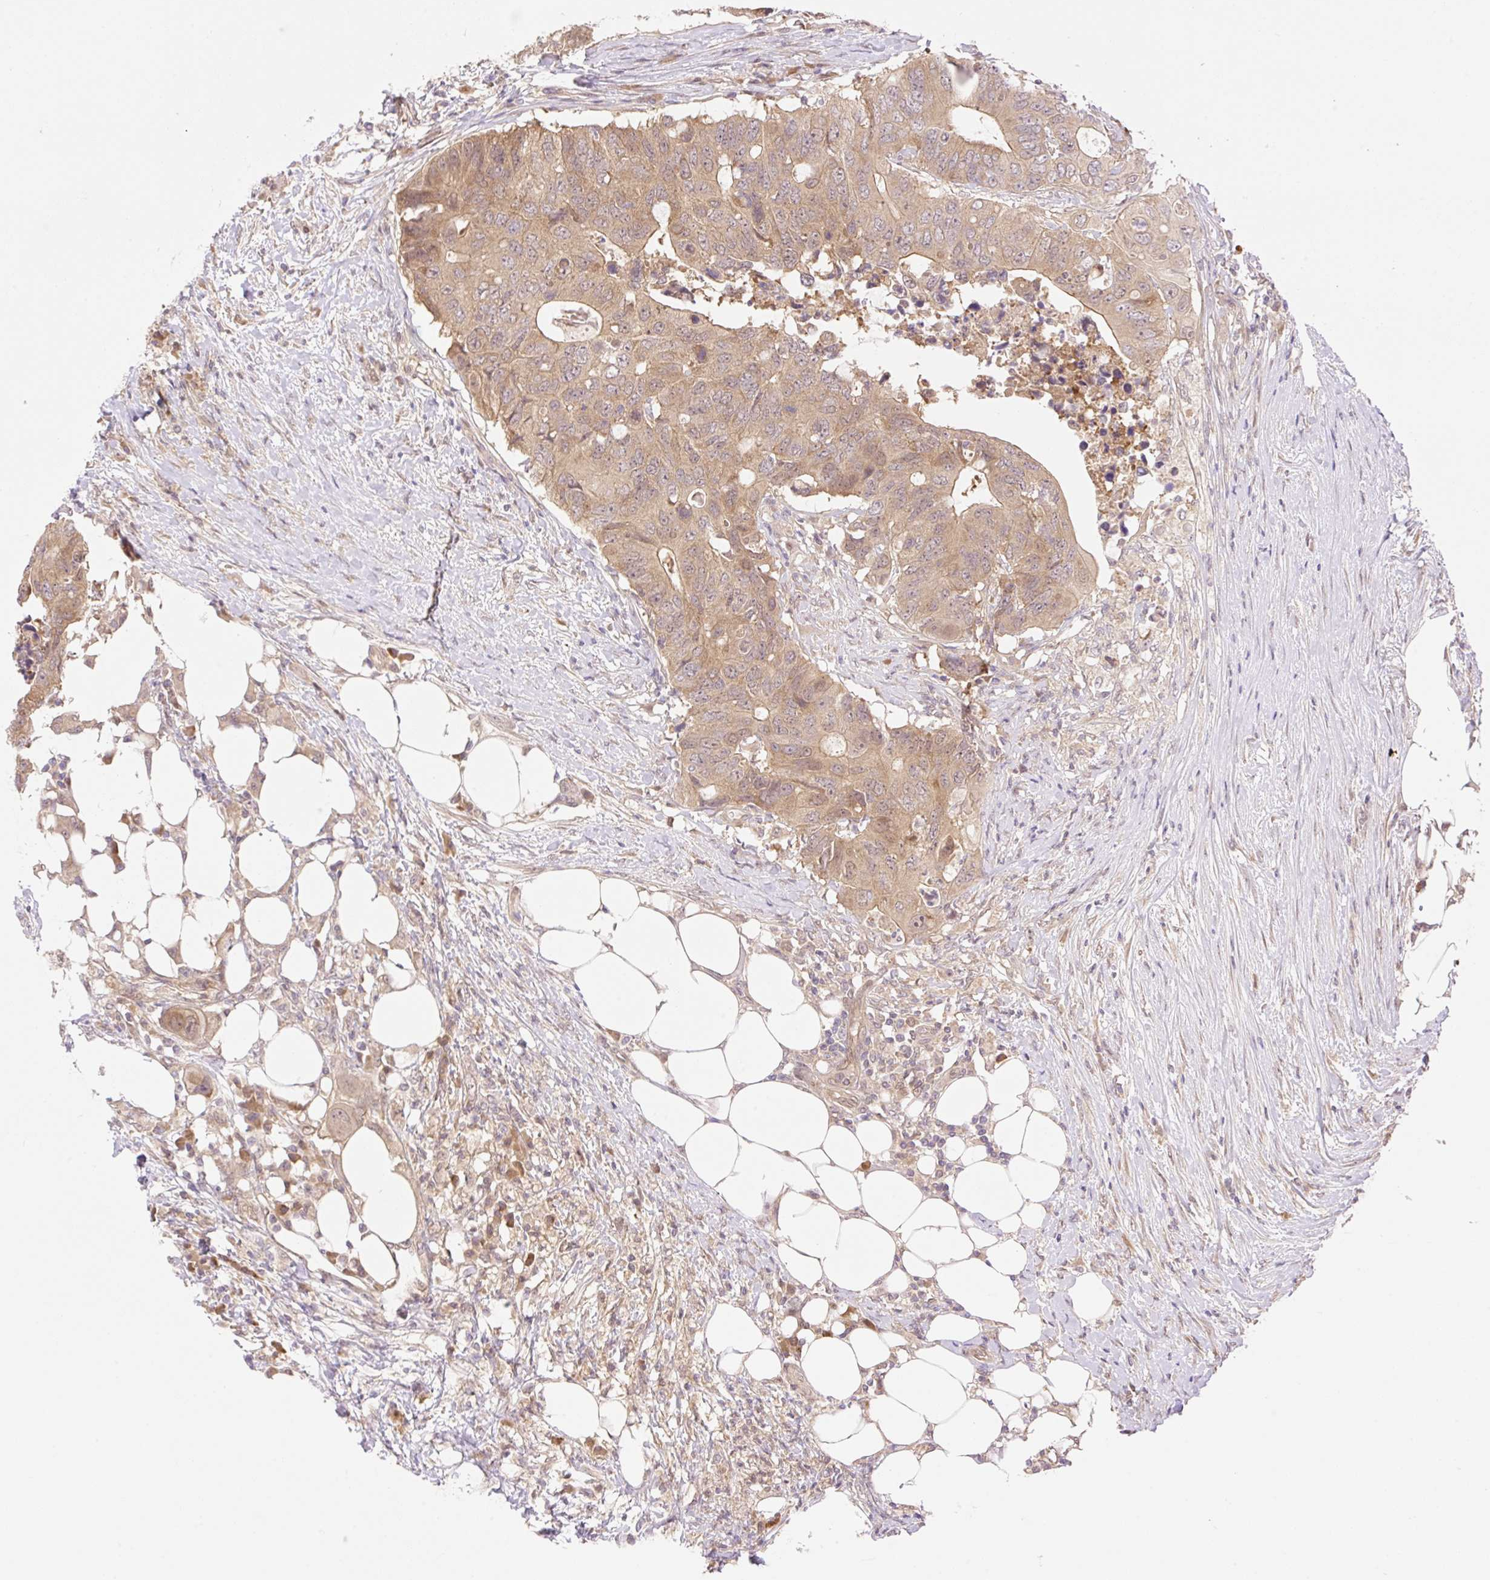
{"staining": {"intensity": "moderate", "quantity": ">75%", "location": "cytoplasmic/membranous,nuclear"}, "tissue": "colorectal cancer", "cell_type": "Tumor cells", "image_type": "cancer", "snomed": [{"axis": "morphology", "description": "Adenocarcinoma, NOS"}, {"axis": "topography", "description": "Colon"}], "caption": "A high-resolution micrograph shows IHC staining of colorectal cancer, which demonstrates moderate cytoplasmic/membranous and nuclear positivity in about >75% of tumor cells.", "gene": "VPS25", "patient": {"sex": "male", "age": 71}}